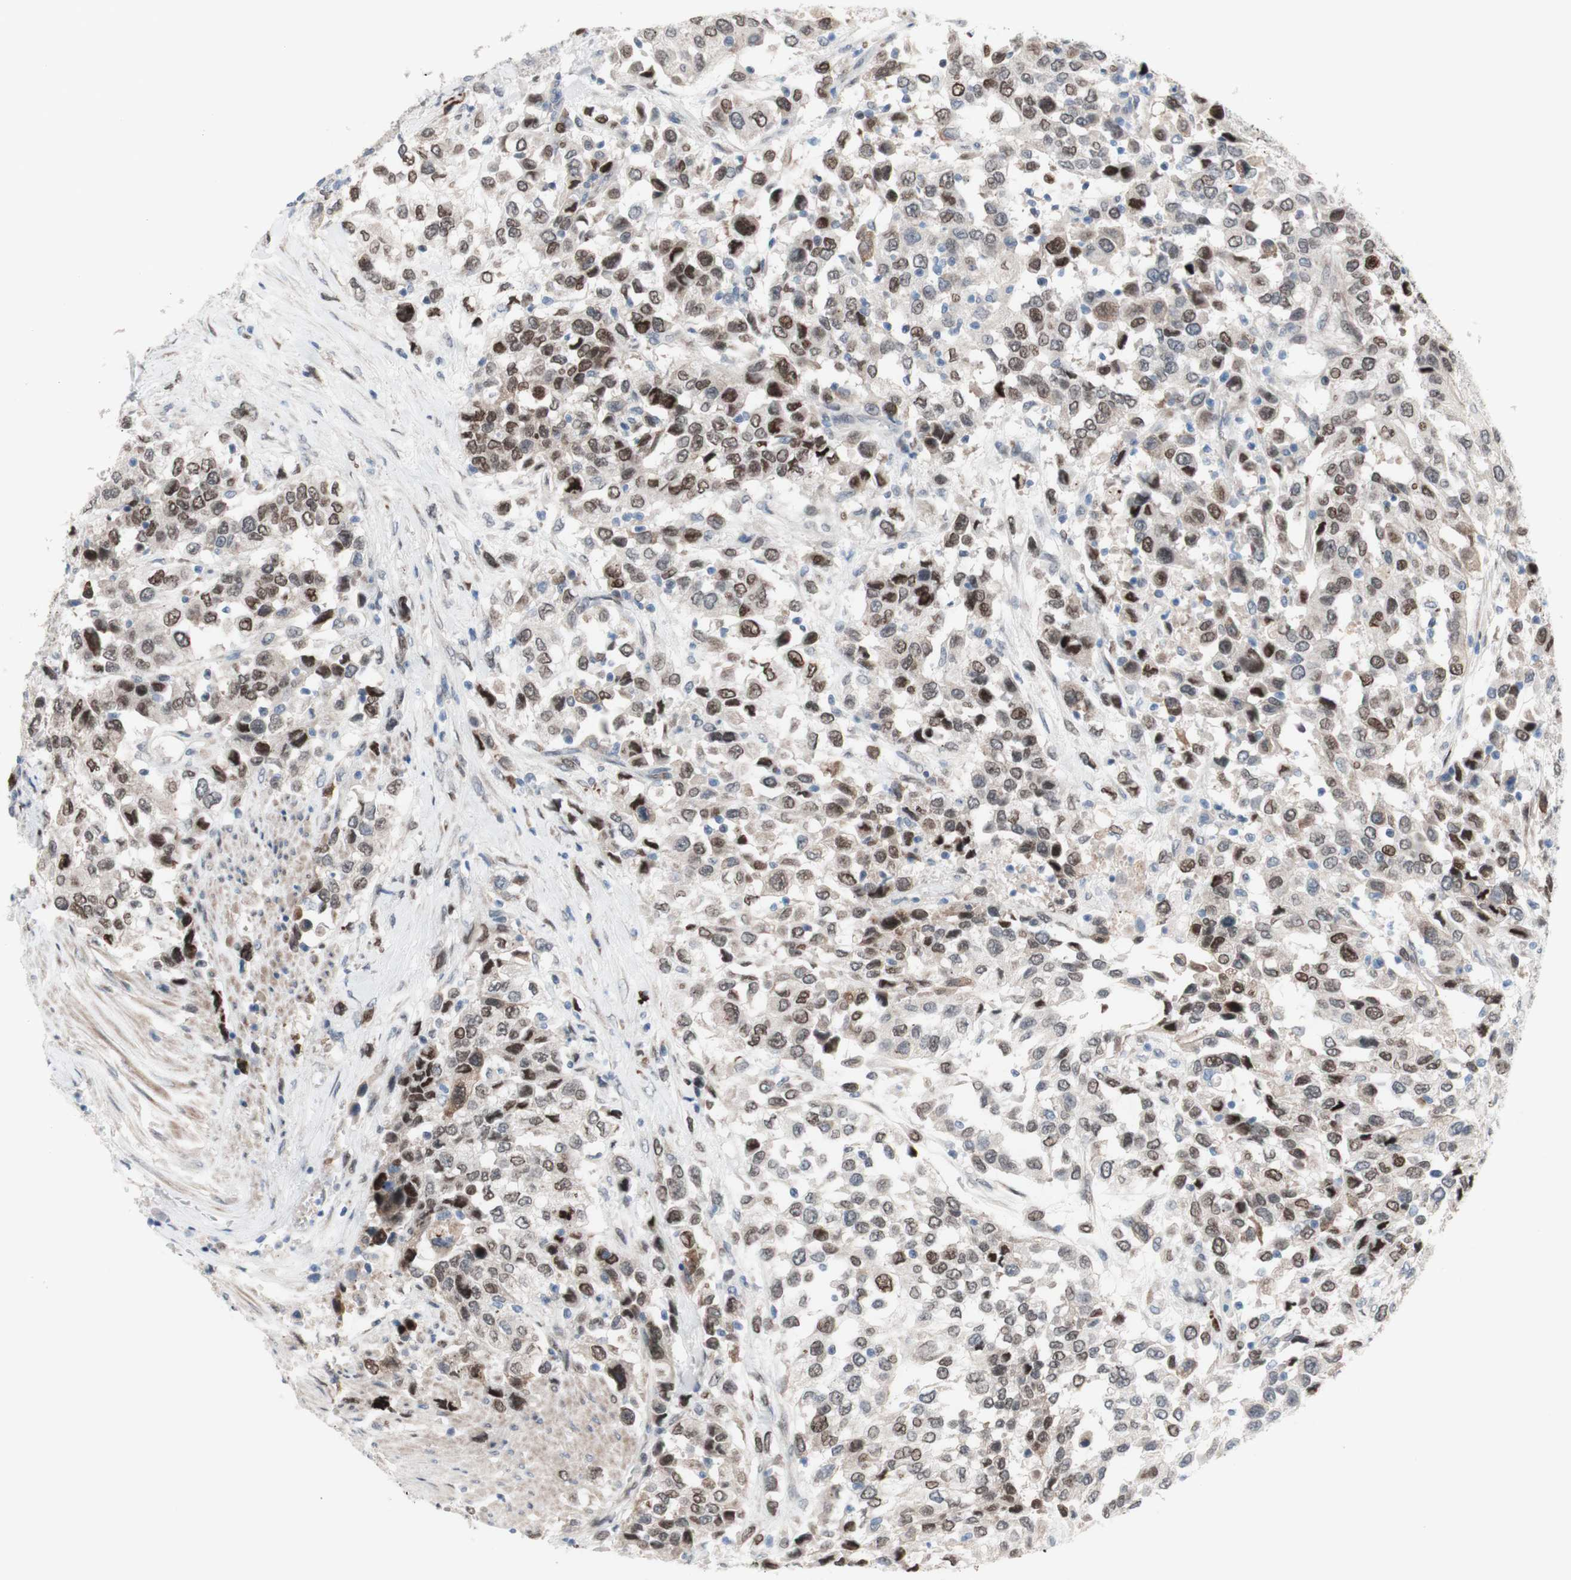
{"staining": {"intensity": "moderate", "quantity": "25%-75%", "location": "nuclear"}, "tissue": "urothelial cancer", "cell_type": "Tumor cells", "image_type": "cancer", "snomed": [{"axis": "morphology", "description": "Urothelial carcinoma, High grade"}, {"axis": "topography", "description": "Urinary bladder"}], "caption": "DAB (3,3'-diaminobenzidine) immunohistochemical staining of high-grade urothelial carcinoma exhibits moderate nuclear protein positivity in about 25%-75% of tumor cells. Ihc stains the protein of interest in brown and the nuclei are stained blue.", "gene": "PHTF2", "patient": {"sex": "female", "age": 80}}